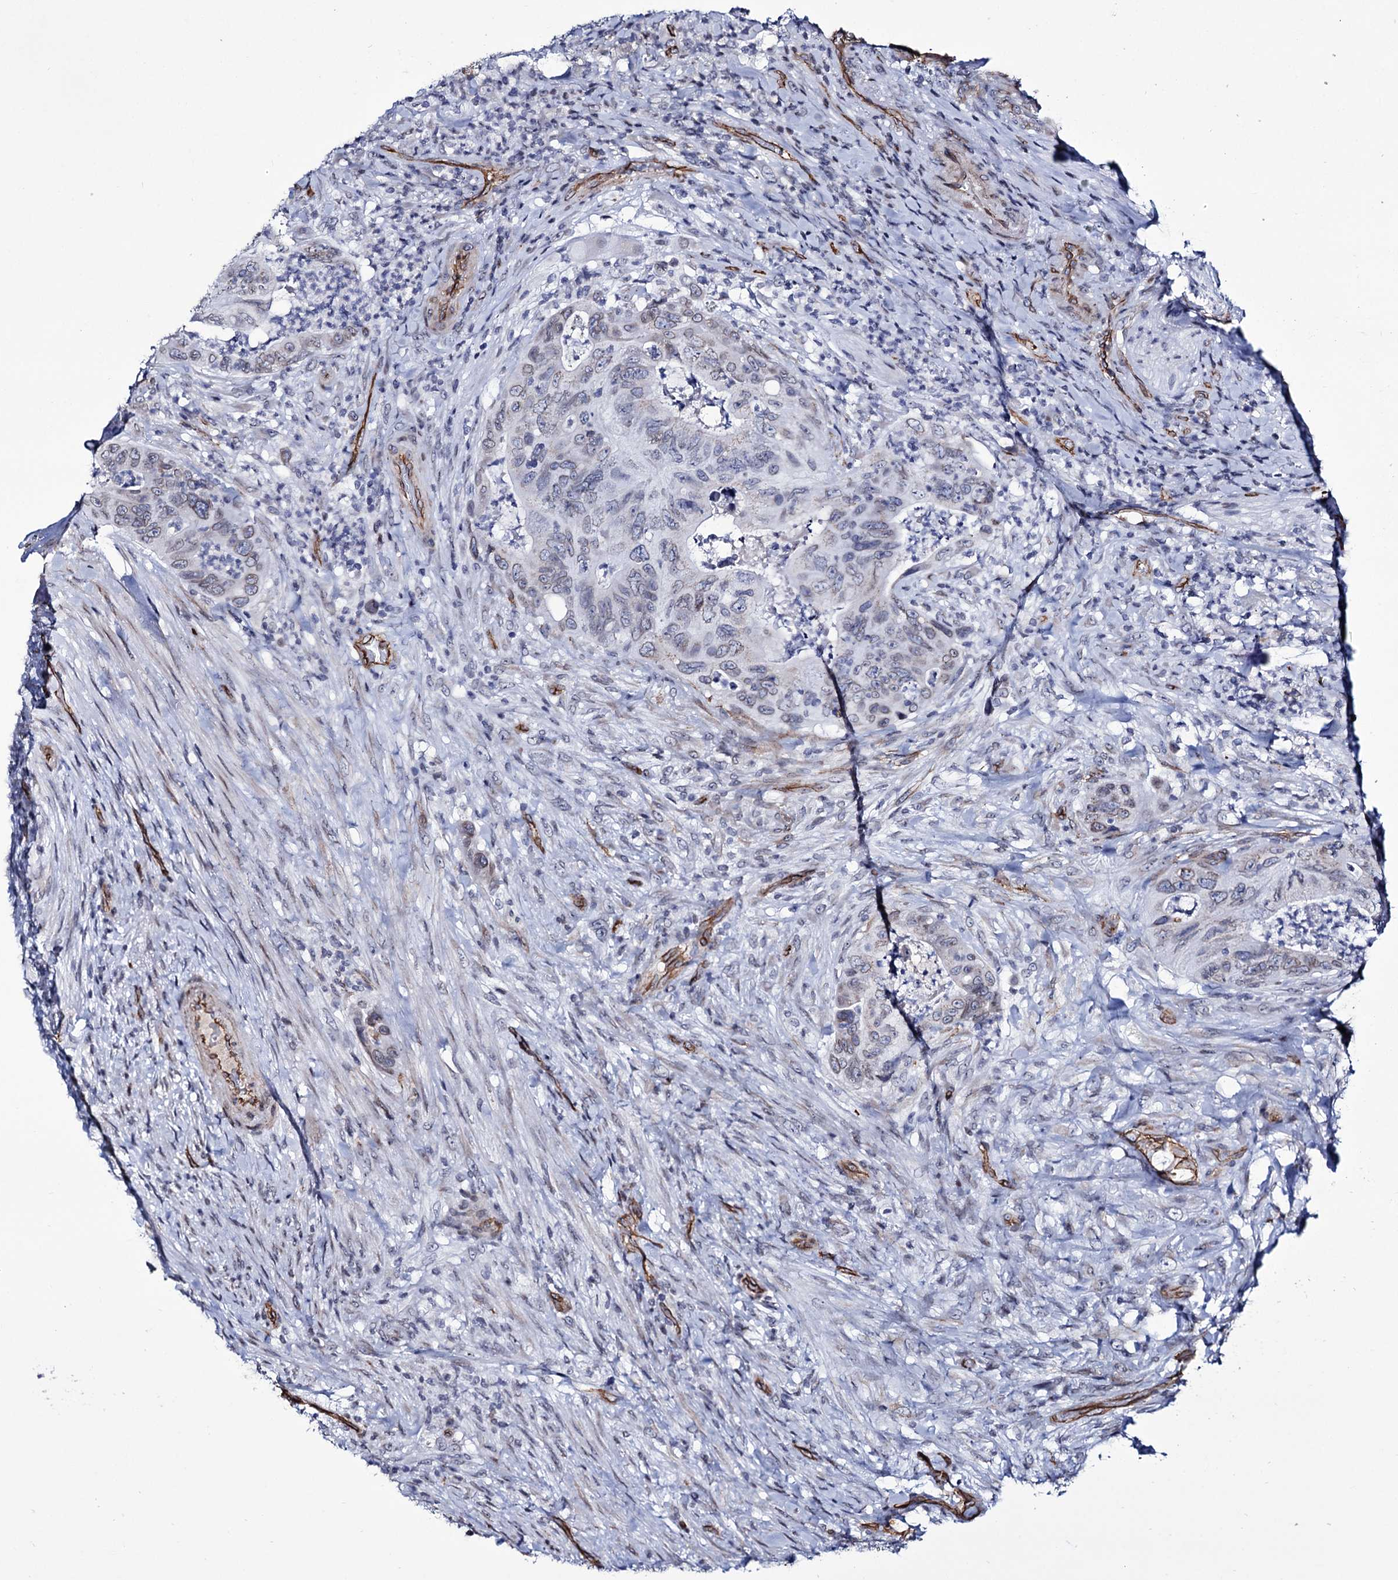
{"staining": {"intensity": "weak", "quantity": "<25%", "location": "cytoplasmic/membranous,nuclear"}, "tissue": "colorectal cancer", "cell_type": "Tumor cells", "image_type": "cancer", "snomed": [{"axis": "morphology", "description": "Adenocarcinoma, NOS"}, {"axis": "topography", "description": "Rectum"}], "caption": "Immunohistochemistry of human colorectal cancer (adenocarcinoma) exhibits no expression in tumor cells. The staining was performed using DAB (3,3'-diaminobenzidine) to visualize the protein expression in brown, while the nuclei were stained in blue with hematoxylin (Magnification: 20x).", "gene": "ZC3H12C", "patient": {"sex": "male", "age": 63}}